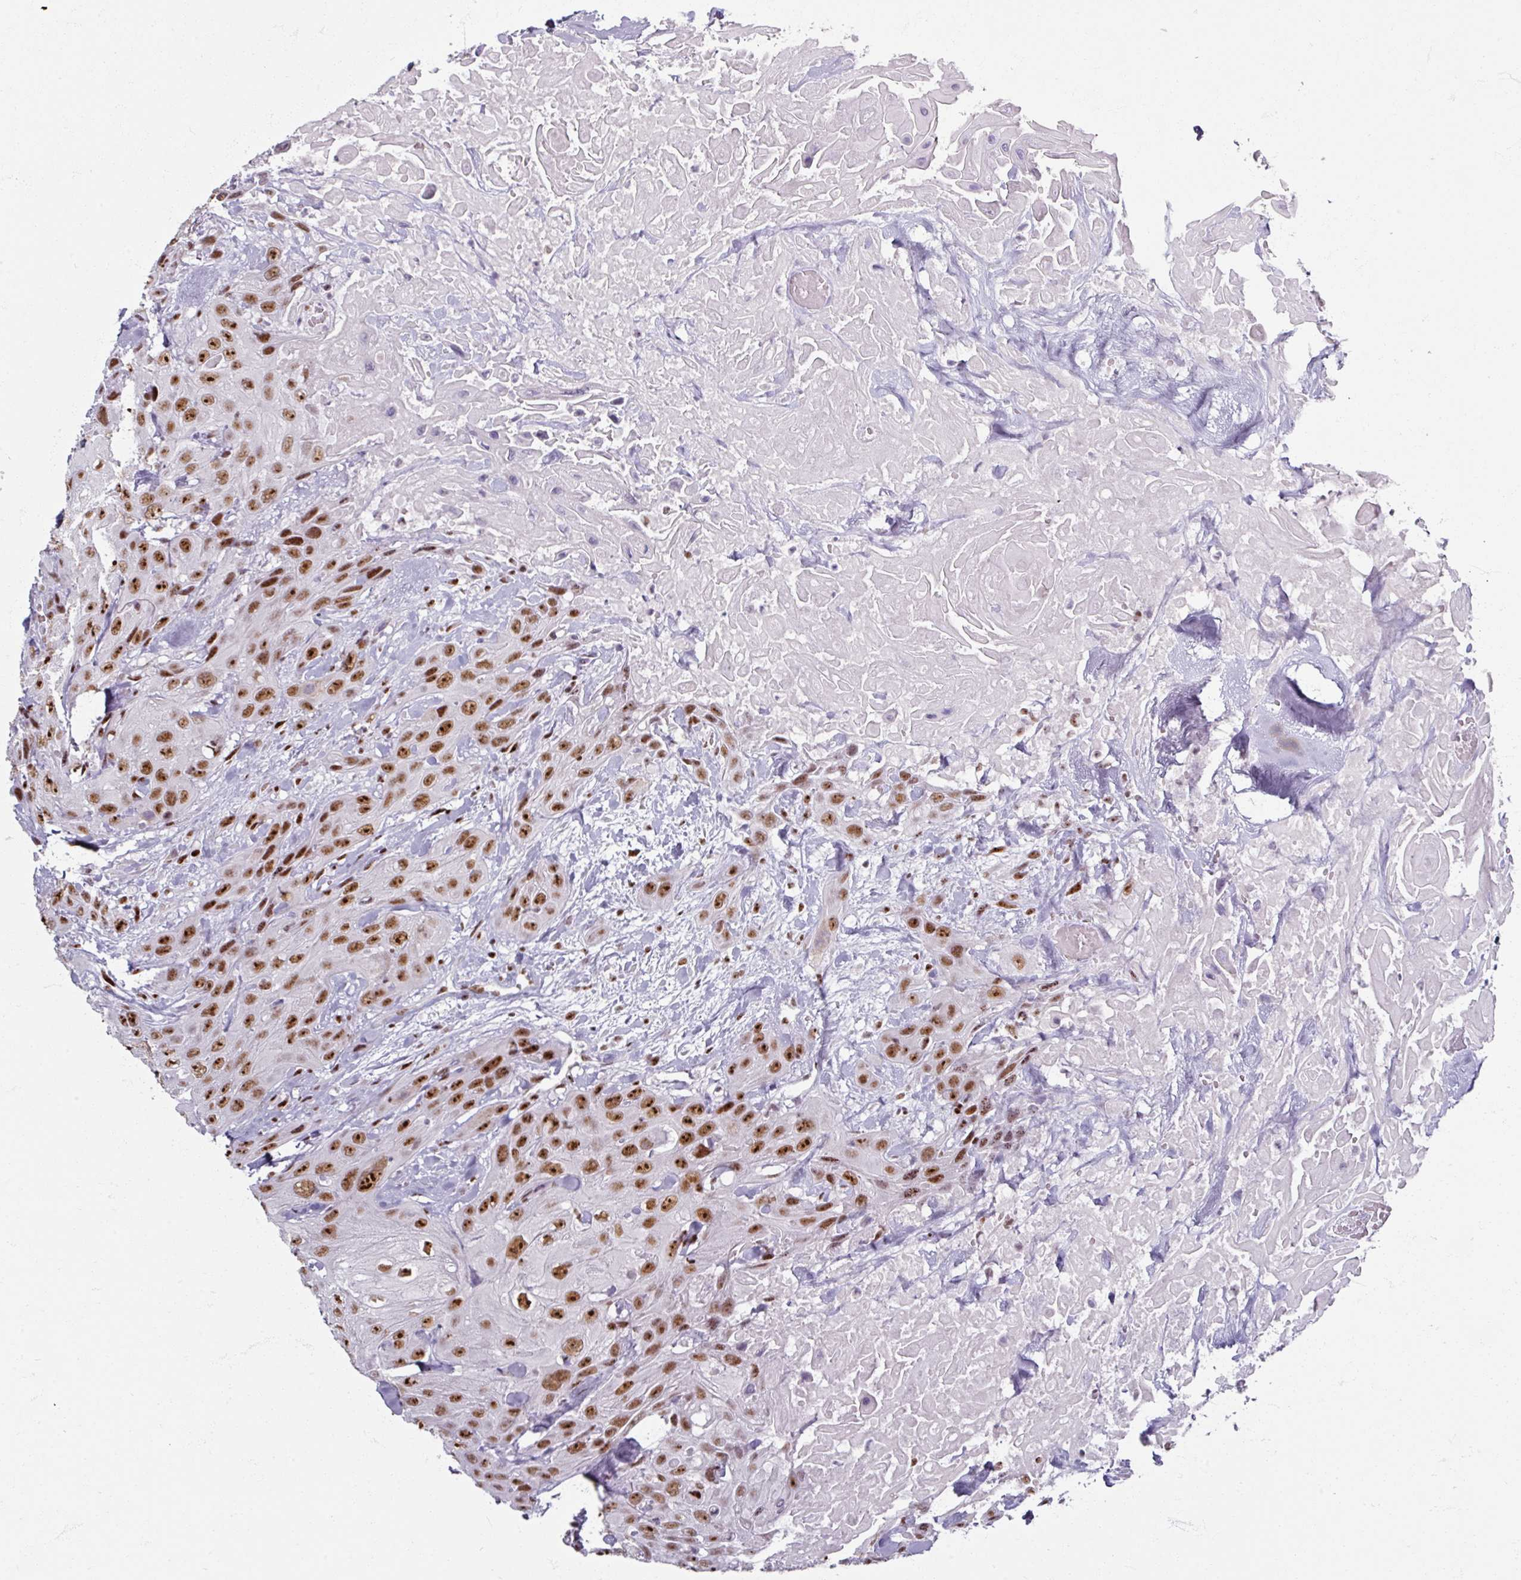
{"staining": {"intensity": "strong", "quantity": ">75%", "location": "nuclear"}, "tissue": "head and neck cancer", "cell_type": "Tumor cells", "image_type": "cancer", "snomed": [{"axis": "morphology", "description": "Squamous cell carcinoma, NOS"}, {"axis": "topography", "description": "Head-Neck"}], "caption": "A high amount of strong nuclear staining is appreciated in about >75% of tumor cells in head and neck squamous cell carcinoma tissue.", "gene": "ADAR", "patient": {"sex": "male", "age": 81}}